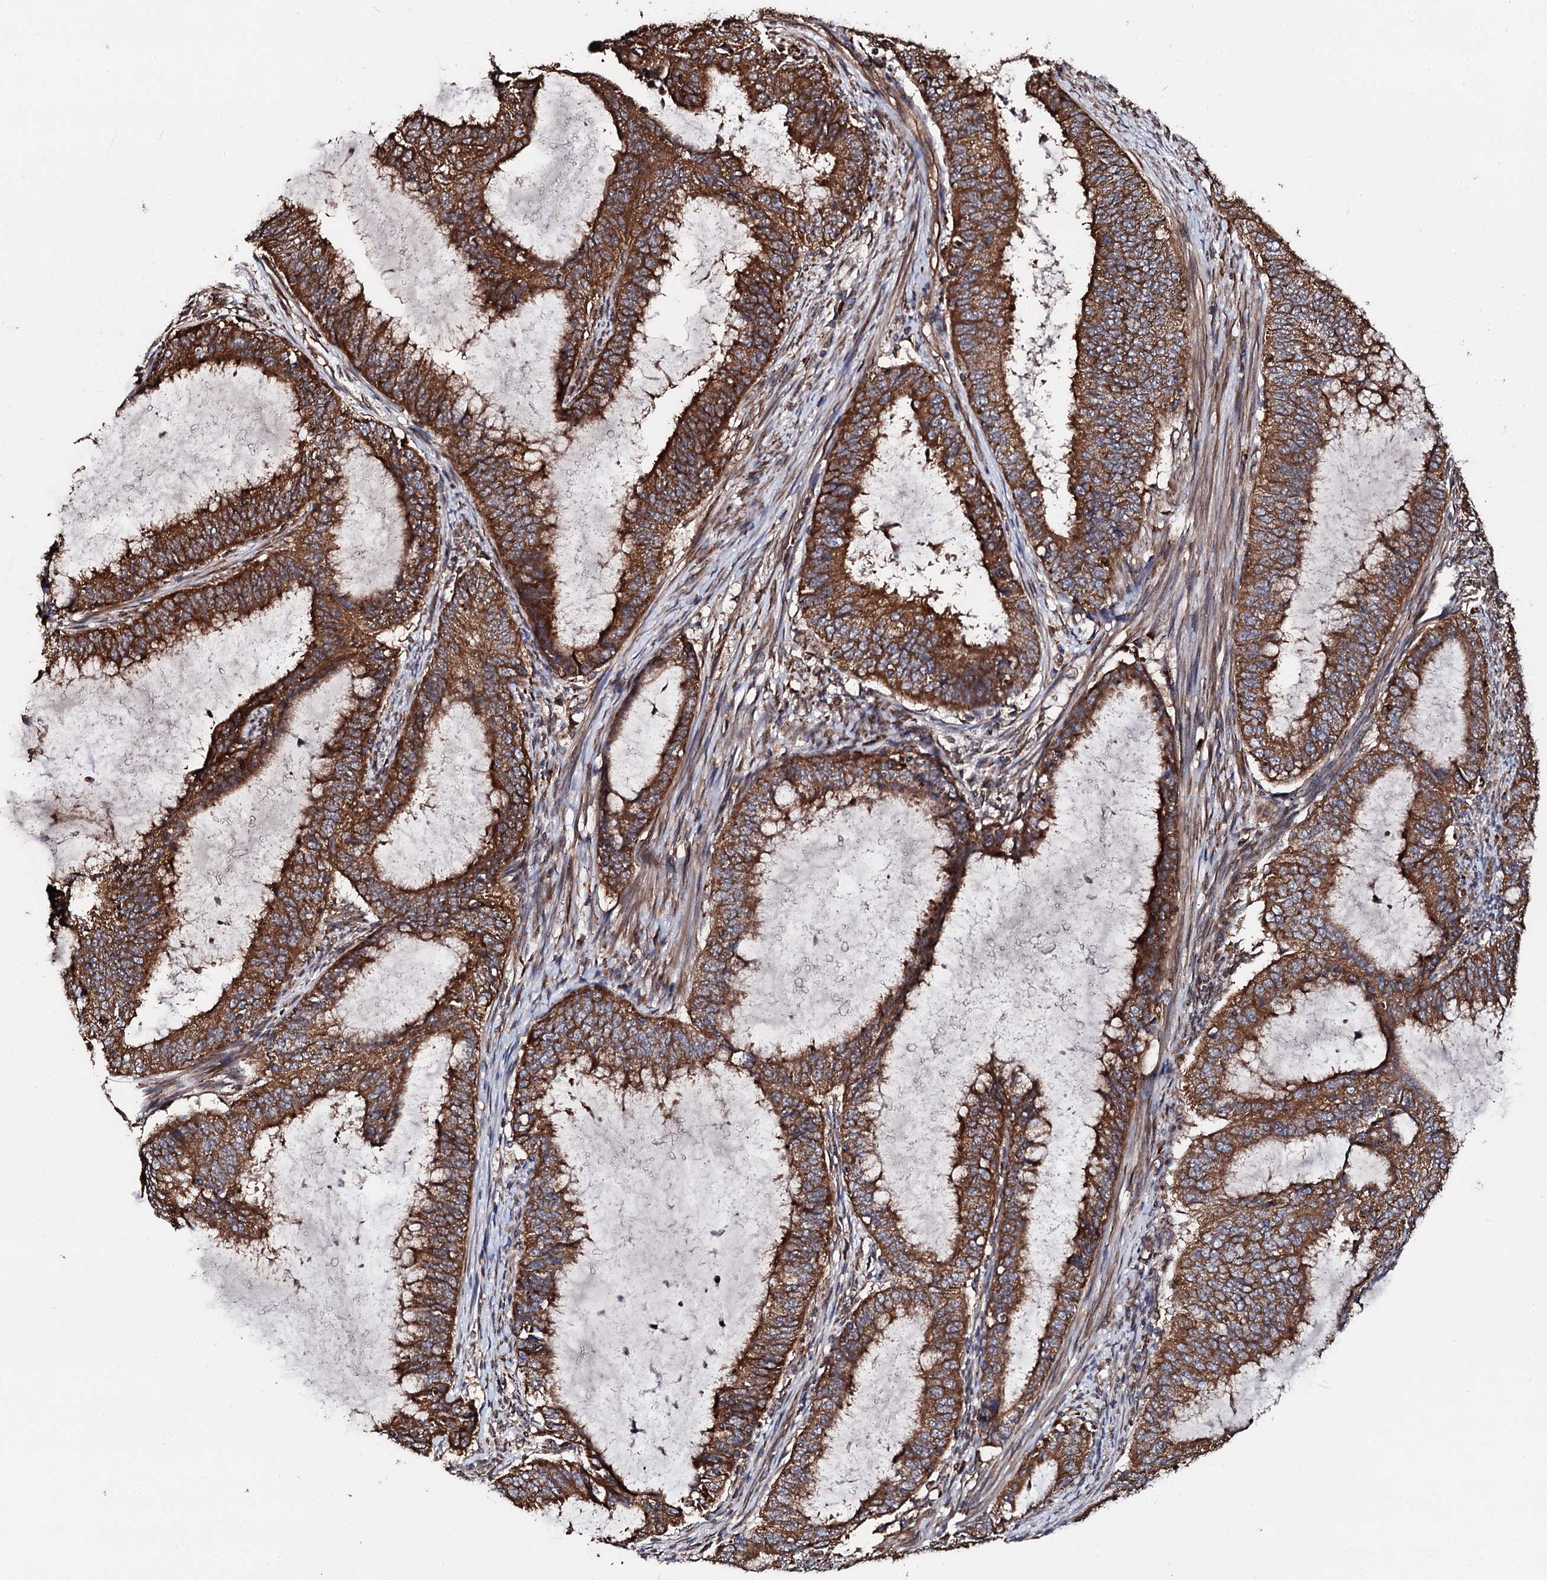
{"staining": {"intensity": "strong", "quantity": ">75%", "location": "cytoplasmic/membranous"}, "tissue": "endometrial cancer", "cell_type": "Tumor cells", "image_type": "cancer", "snomed": [{"axis": "morphology", "description": "Adenocarcinoma, NOS"}, {"axis": "topography", "description": "Endometrium"}], "caption": "Adenocarcinoma (endometrial) tissue shows strong cytoplasmic/membranous staining in approximately >75% of tumor cells", "gene": "CKAP5", "patient": {"sex": "female", "age": 51}}